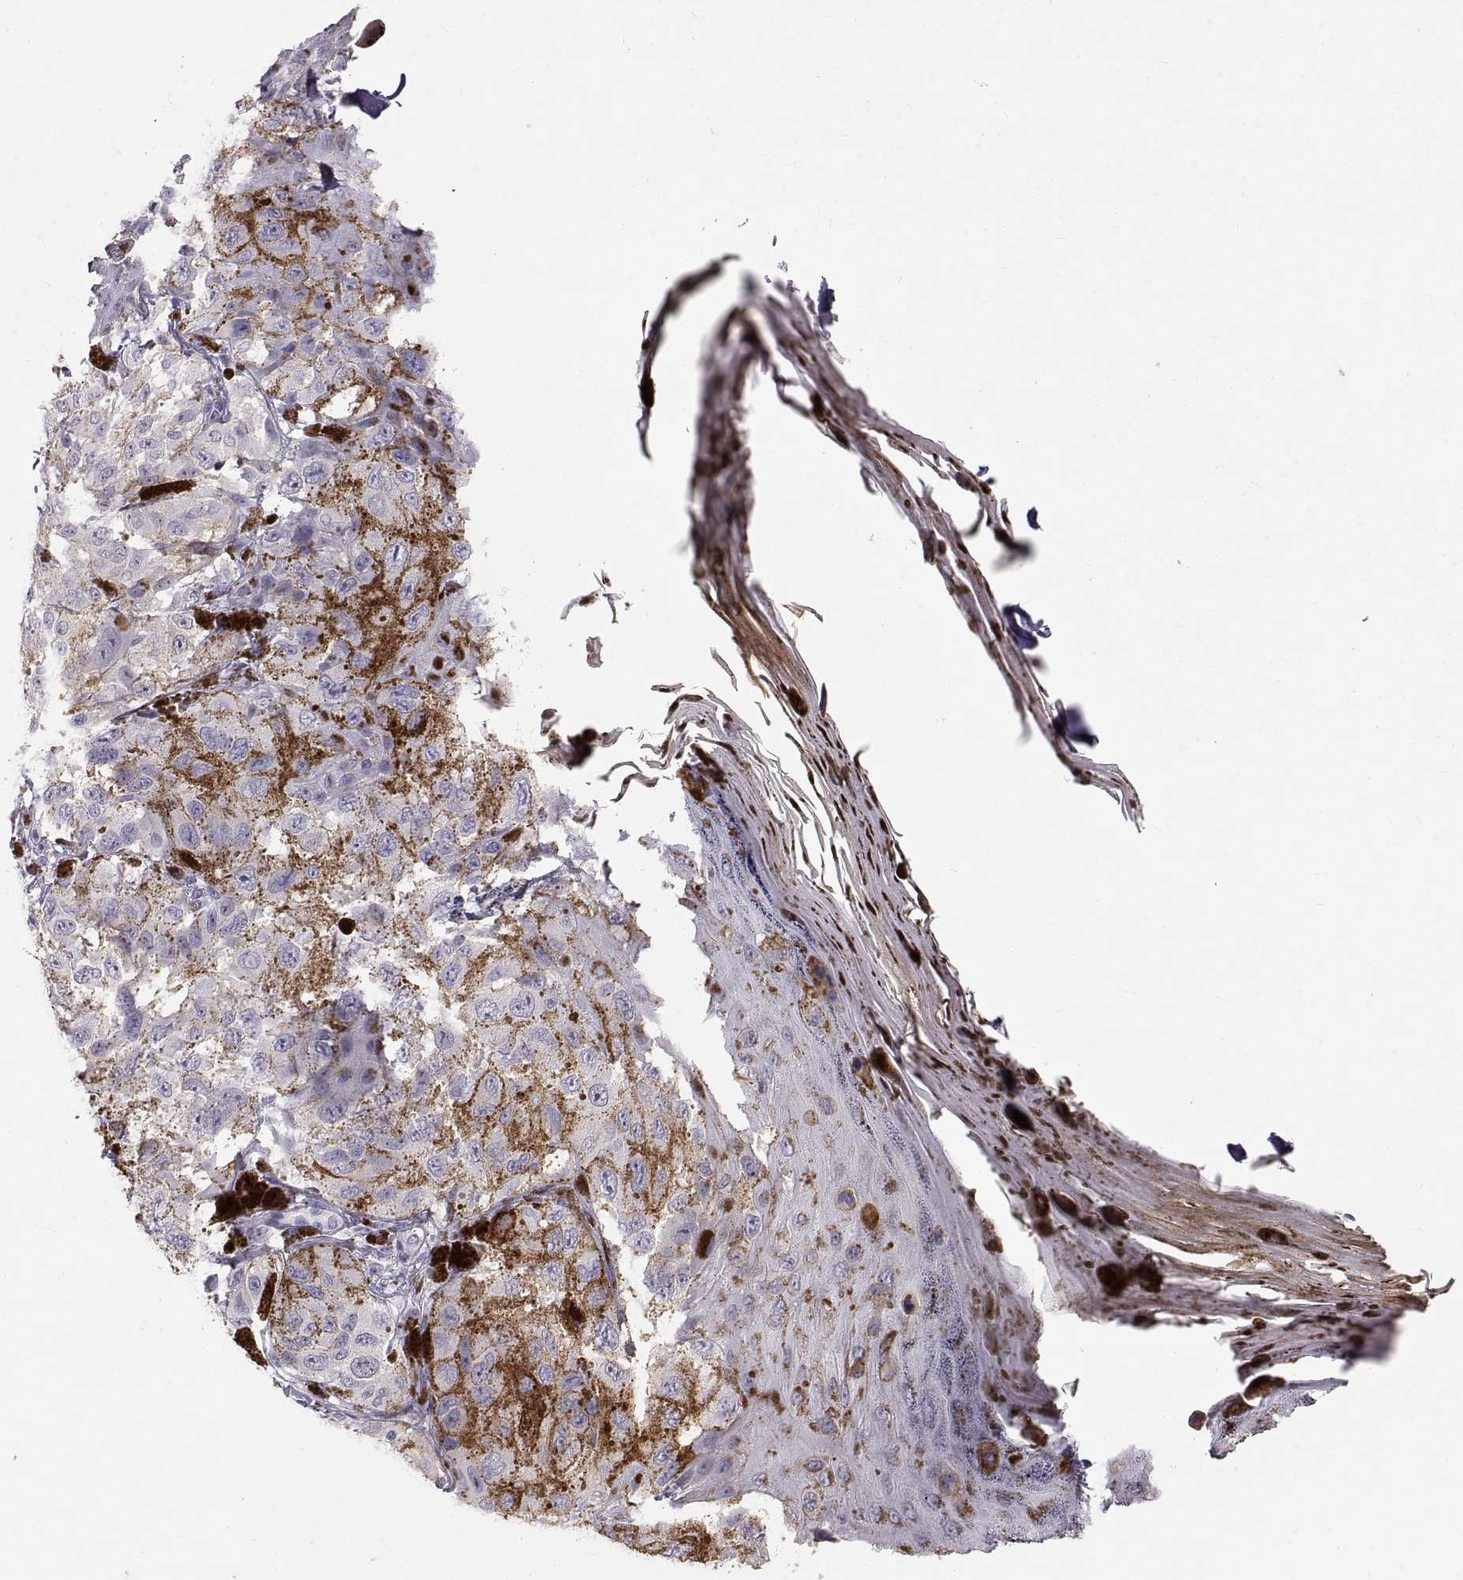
{"staining": {"intensity": "negative", "quantity": "none", "location": "none"}, "tissue": "melanoma", "cell_type": "Tumor cells", "image_type": "cancer", "snomed": [{"axis": "morphology", "description": "Malignant melanoma, NOS"}, {"axis": "topography", "description": "Skin"}], "caption": "This is a image of IHC staining of malignant melanoma, which shows no staining in tumor cells.", "gene": "ADAM32", "patient": {"sex": "male", "age": 36}}